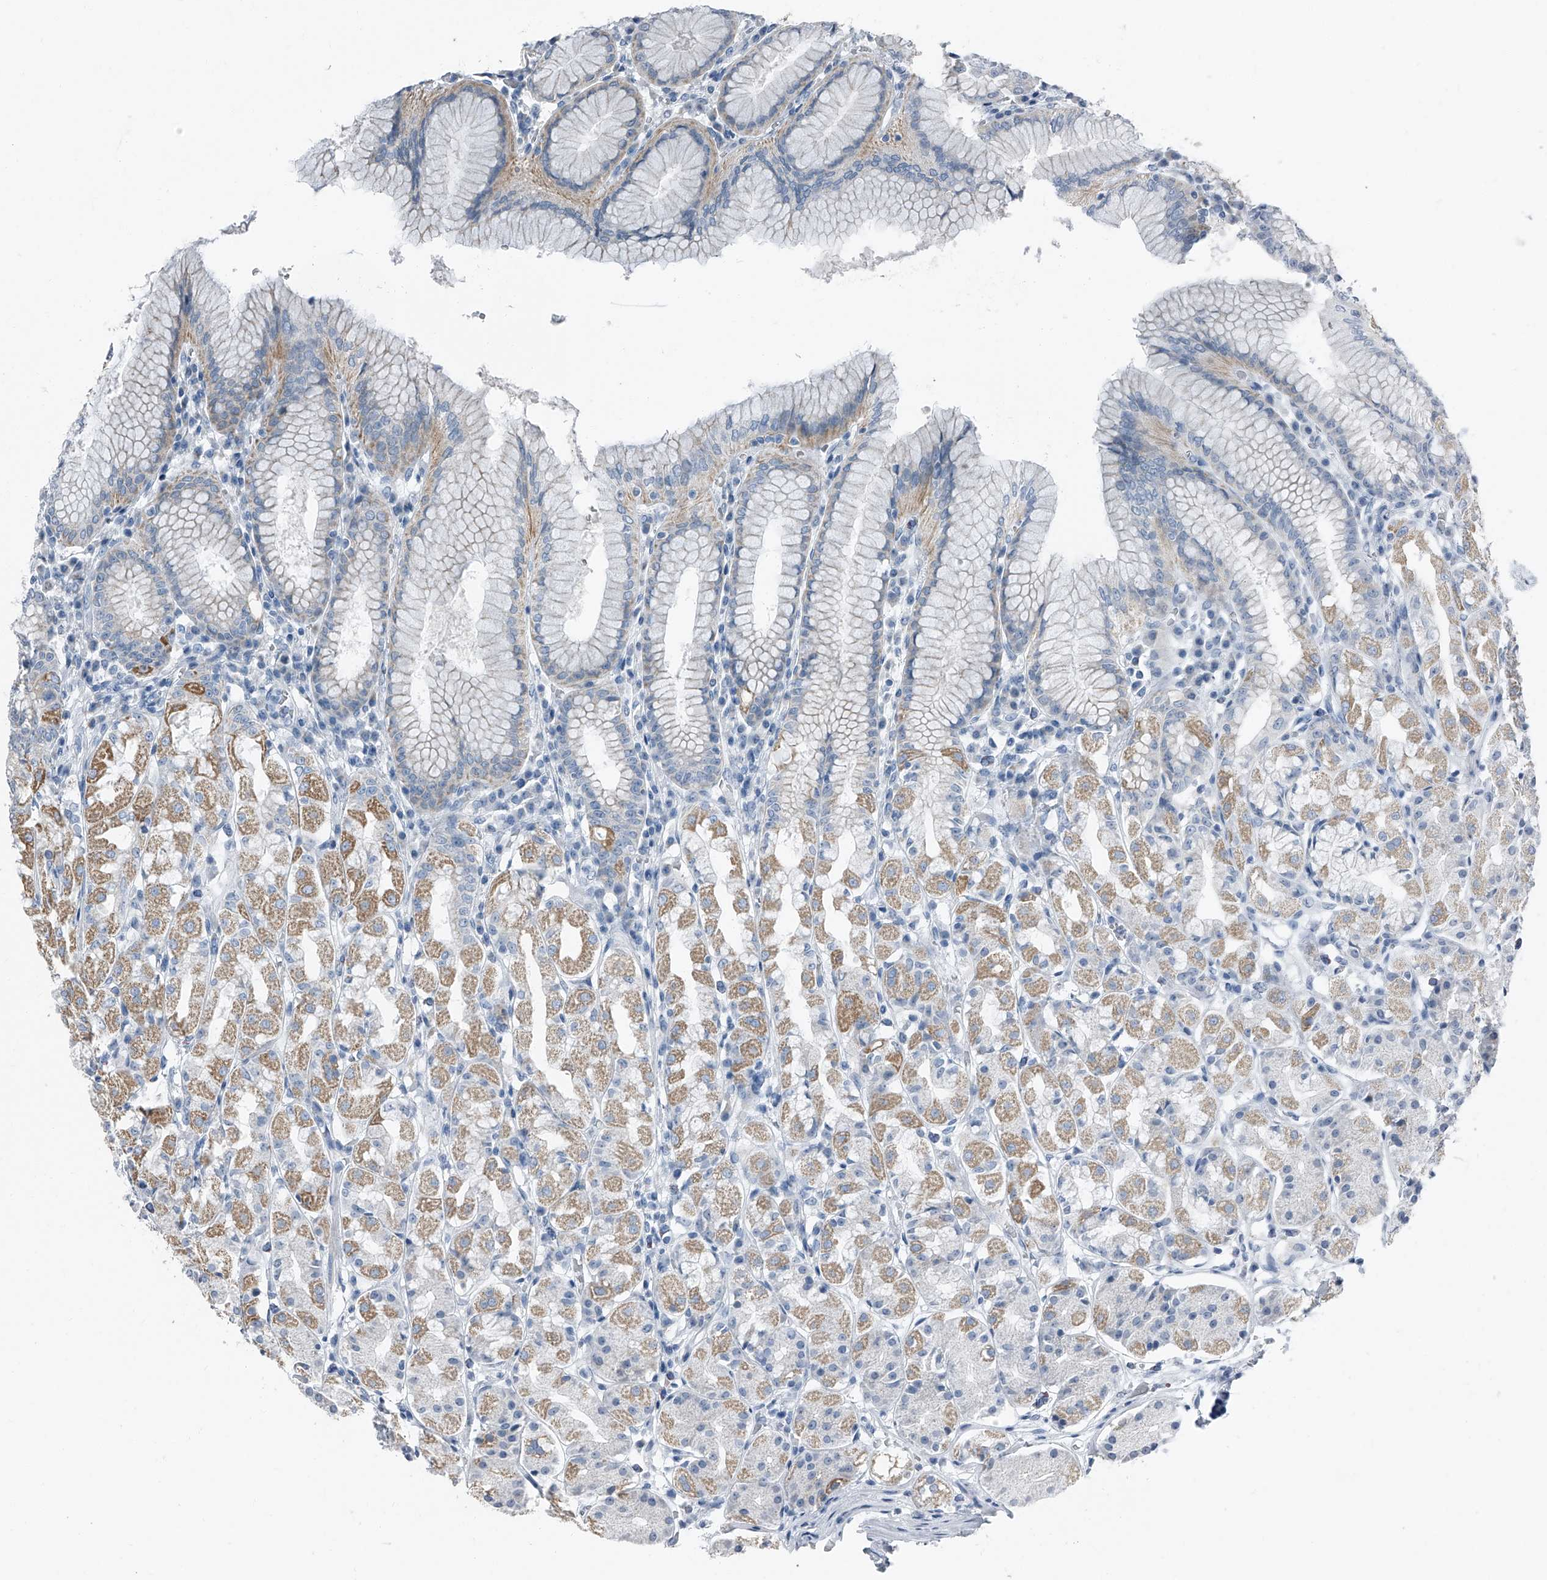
{"staining": {"intensity": "moderate", "quantity": "<25%", "location": "cytoplasmic/membranous"}, "tissue": "stomach", "cell_type": "Glandular cells", "image_type": "normal", "snomed": [{"axis": "morphology", "description": "Normal tissue, NOS"}, {"axis": "topography", "description": "Stomach"}, {"axis": "topography", "description": "Stomach, lower"}], "caption": "High-magnification brightfield microscopy of benign stomach stained with DAB (brown) and counterstained with hematoxylin (blue). glandular cells exhibit moderate cytoplasmic/membranous expression is present in about<25% of cells. (DAB IHC, brown staining for protein, blue staining for nuclei).", "gene": "CHRNA7", "patient": {"sex": "female", "age": 56}}